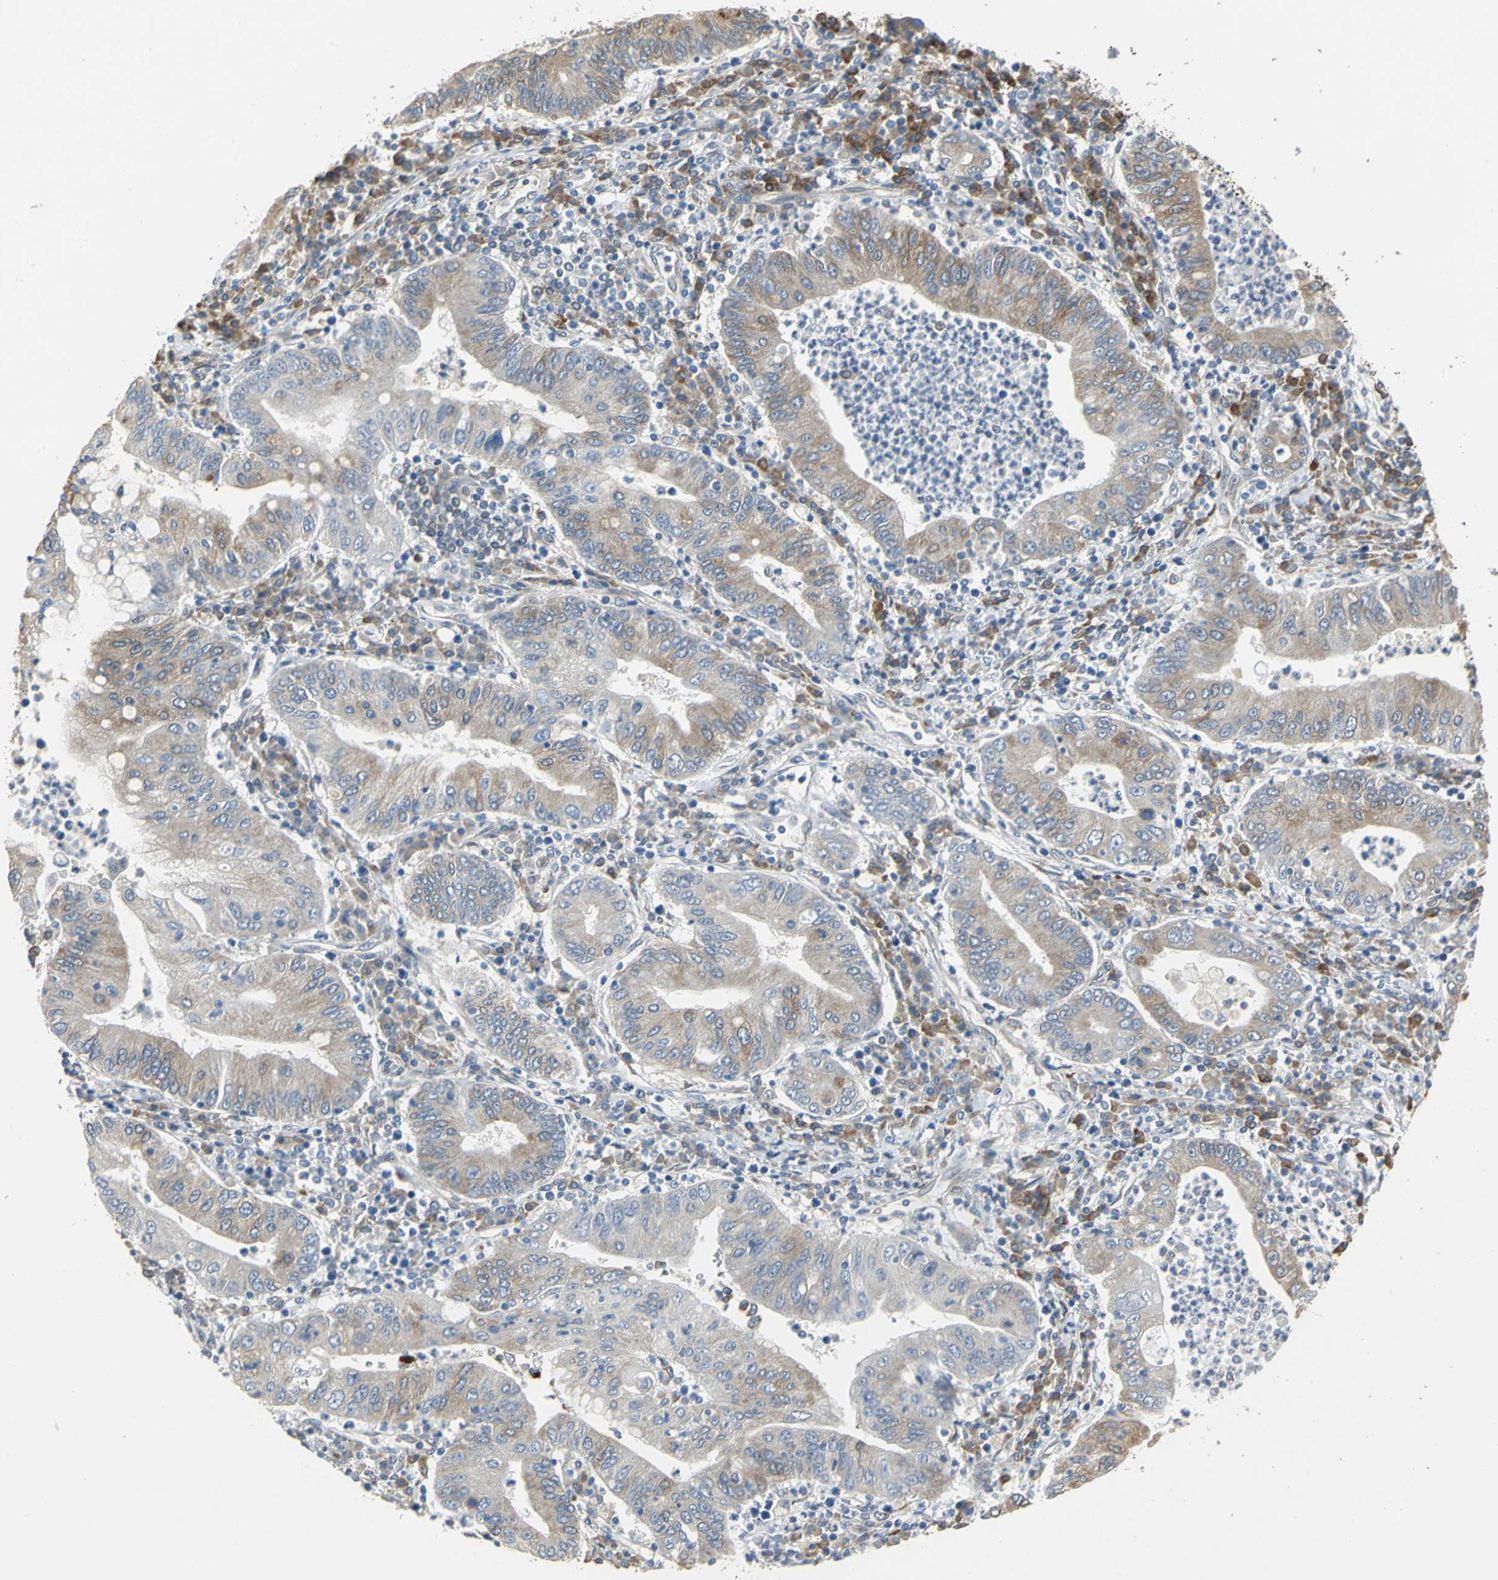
{"staining": {"intensity": "weak", "quantity": ">75%", "location": "cytoplasmic/membranous"}, "tissue": "stomach cancer", "cell_type": "Tumor cells", "image_type": "cancer", "snomed": [{"axis": "morphology", "description": "Normal tissue, NOS"}, {"axis": "morphology", "description": "Adenocarcinoma, NOS"}, {"axis": "topography", "description": "Esophagus"}, {"axis": "topography", "description": "Stomach, upper"}, {"axis": "topography", "description": "Peripheral nerve tissue"}], "caption": "A high-resolution histopathology image shows IHC staining of adenocarcinoma (stomach), which displays weak cytoplasmic/membranous expression in about >75% of tumor cells. Using DAB (brown) and hematoxylin (blue) stains, captured at high magnification using brightfield microscopy.", "gene": "SYVN1", "patient": {"sex": "male", "age": 62}}